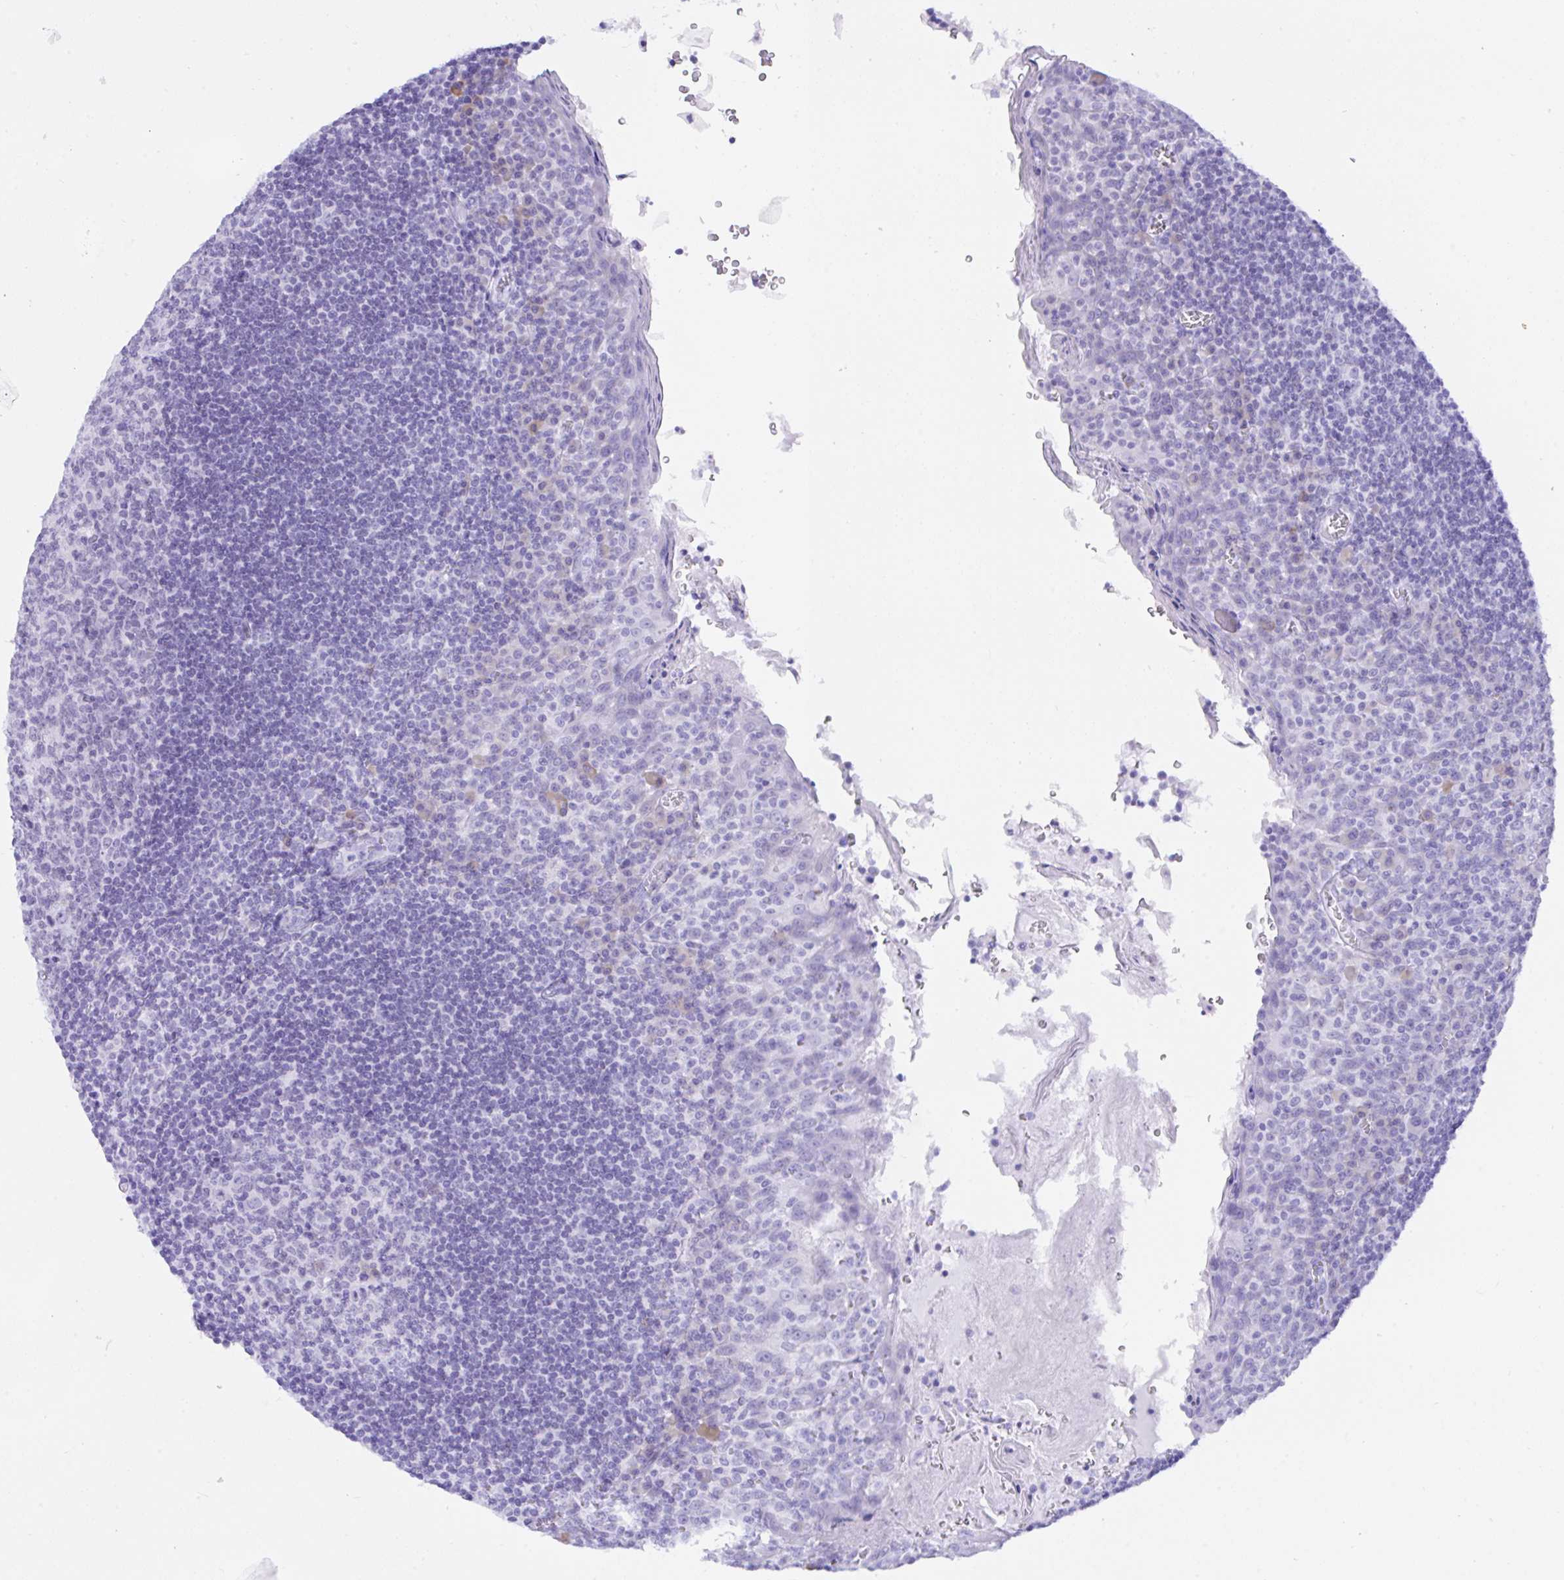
{"staining": {"intensity": "negative", "quantity": "none", "location": "none"}, "tissue": "tonsil", "cell_type": "Germinal center cells", "image_type": "normal", "snomed": [{"axis": "morphology", "description": "Normal tissue, NOS"}, {"axis": "topography", "description": "Tonsil"}], "caption": "The micrograph reveals no staining of germinal center cells in benign tonsil.", "gene": "SEL1L2", "patient": {"sex": "male", "age": 27}}